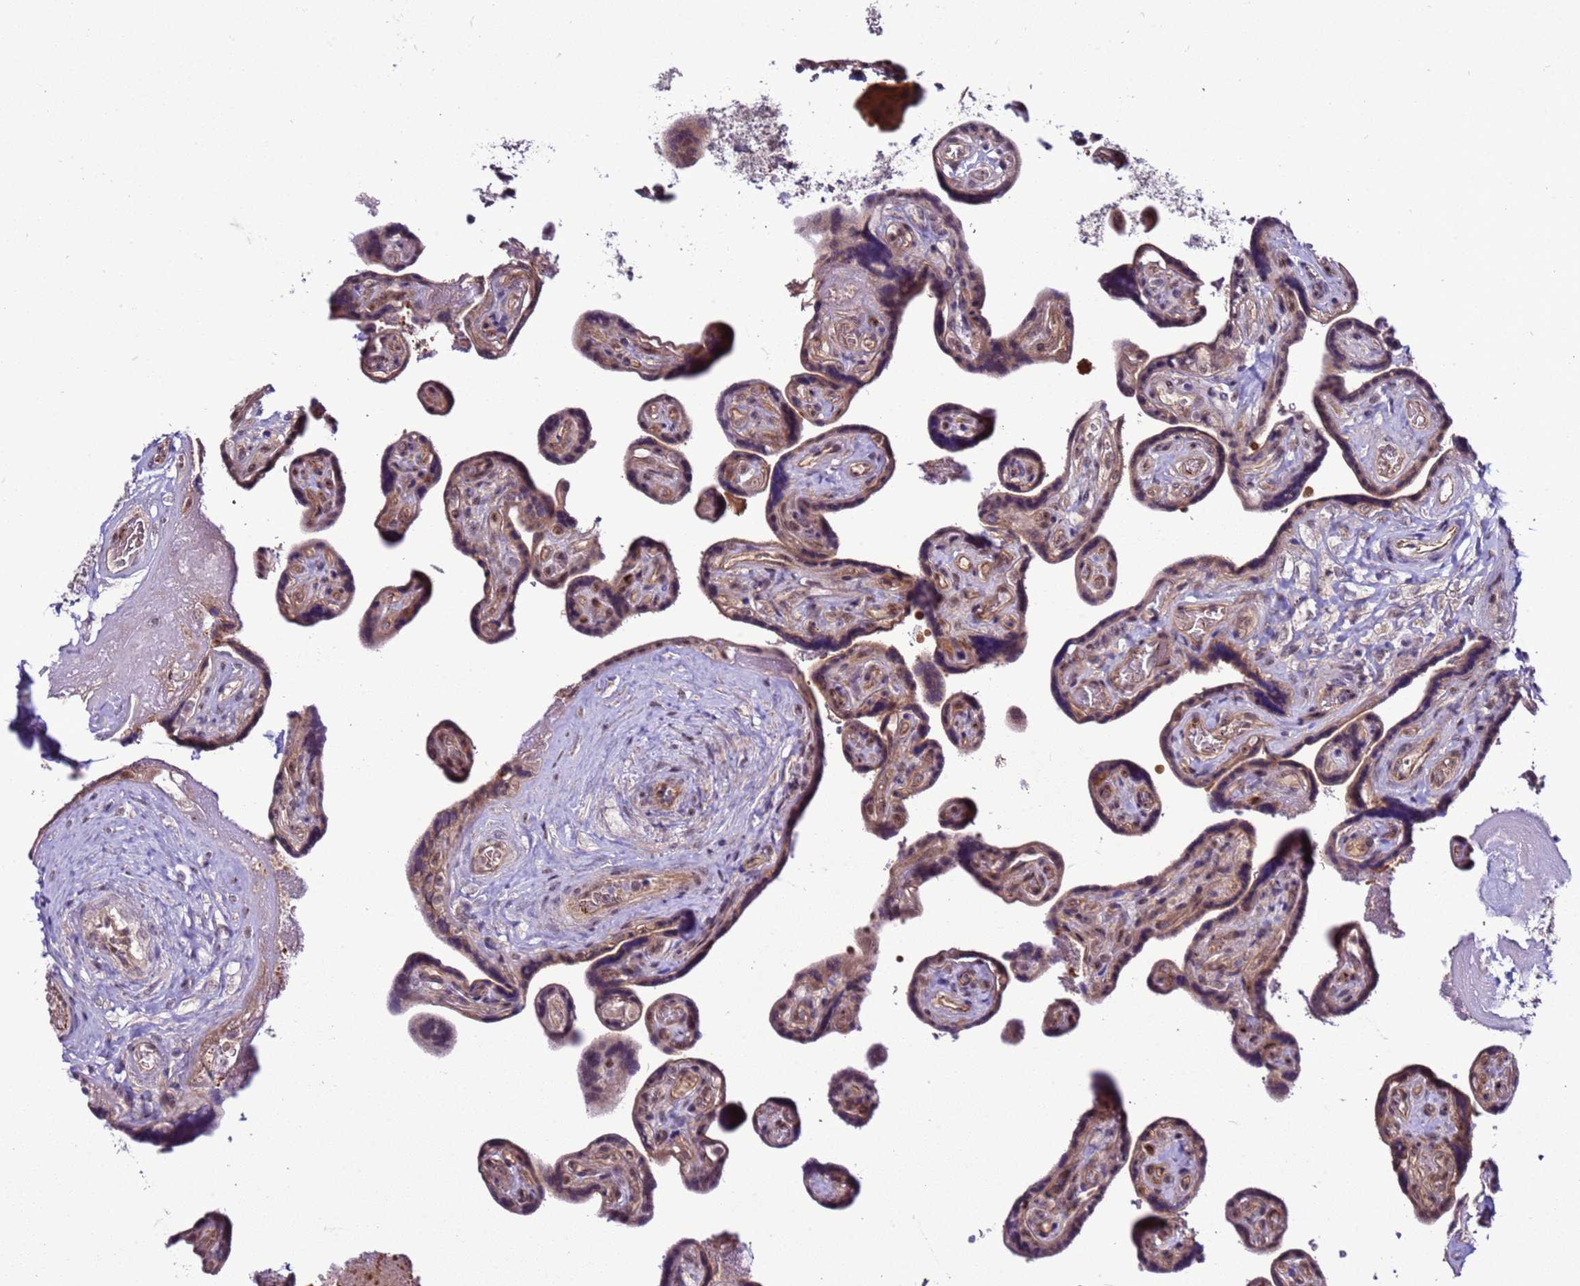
{"staining": {"intensity": "weak", "quantity": ">75%", "location": "cytoplasmic/membranous,nuclear"}, "tissue": "placenta", "cell_type": "Trophoblastic cells", "image_type": "normal", "snomed": [{"axis": "morphology", "description": "Normal tissue, NOS"}, {"axis": "topography", "description": "Placenta"}], "caption": "Protein staining reveals weak cytoplasmic/membranous,nuclear staining in approximately >75% of trophoblastic cells in normal placenta.", "gene": "GEN1", "patient": {"sex": "female", "age": 32}}